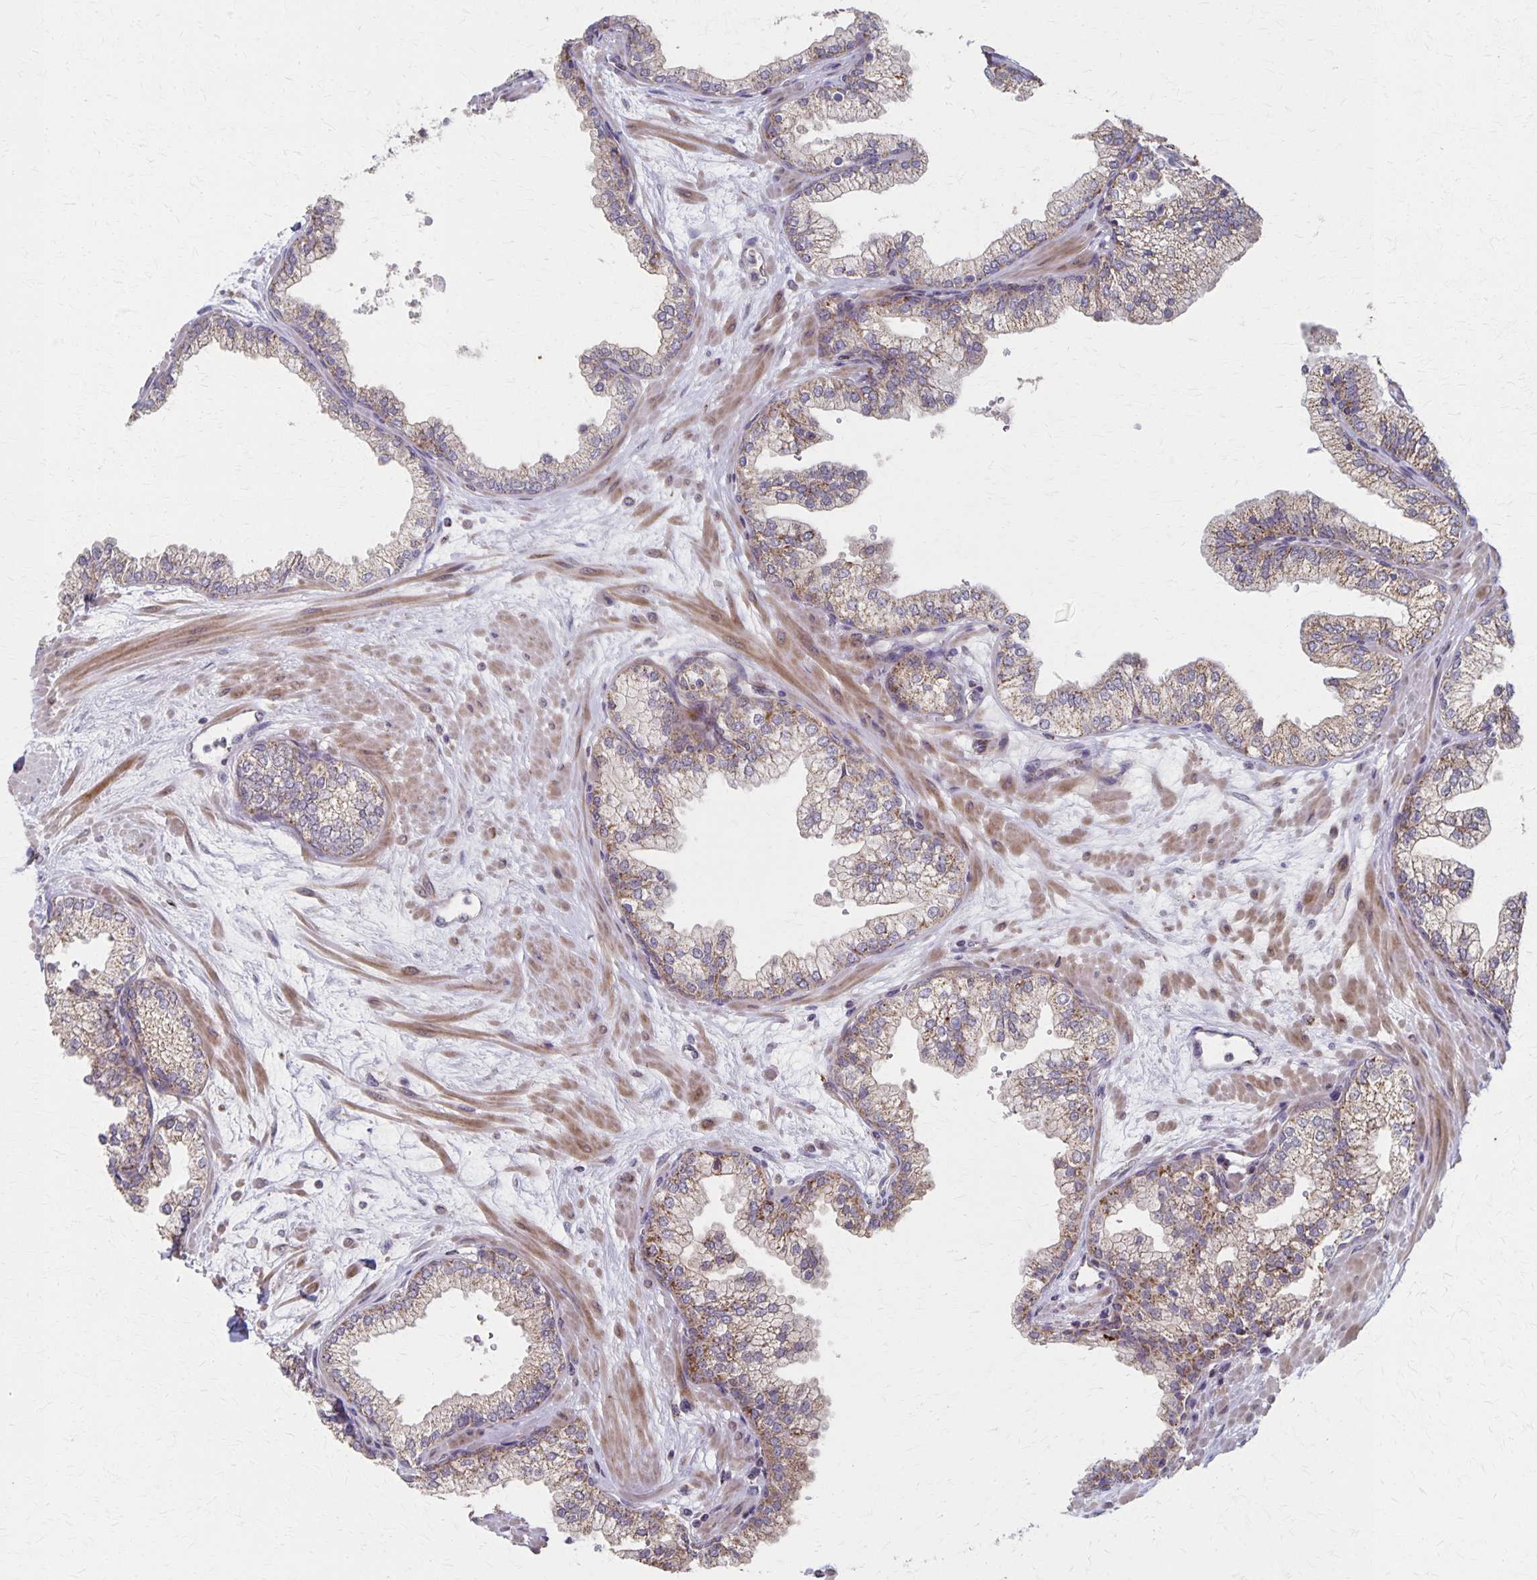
{"staining": {"intensity": "moderate", "quantity": "25%-75%", "location": "cytoplasmic/membranous"}, "tissue": "prostate", "cell_type": "Glandular cells", "image_type": "normal", "snomed": [{"axis": "morphology", "description": "Normal tissue, NOS"}, {"axis": "topography", "description": "Prostate"}, {"axis": "topography", "description": "Peripheral nerve tissue"}], "caption": "This is a micrograph of immunohistochemistry (IHC) staining of unremarkable prostate, which shows moderate positivity in the cytoplasmic/membranous of glandular cells.", "gene": "DYRK4", "patient": {"sex": "male", "age": 61}}